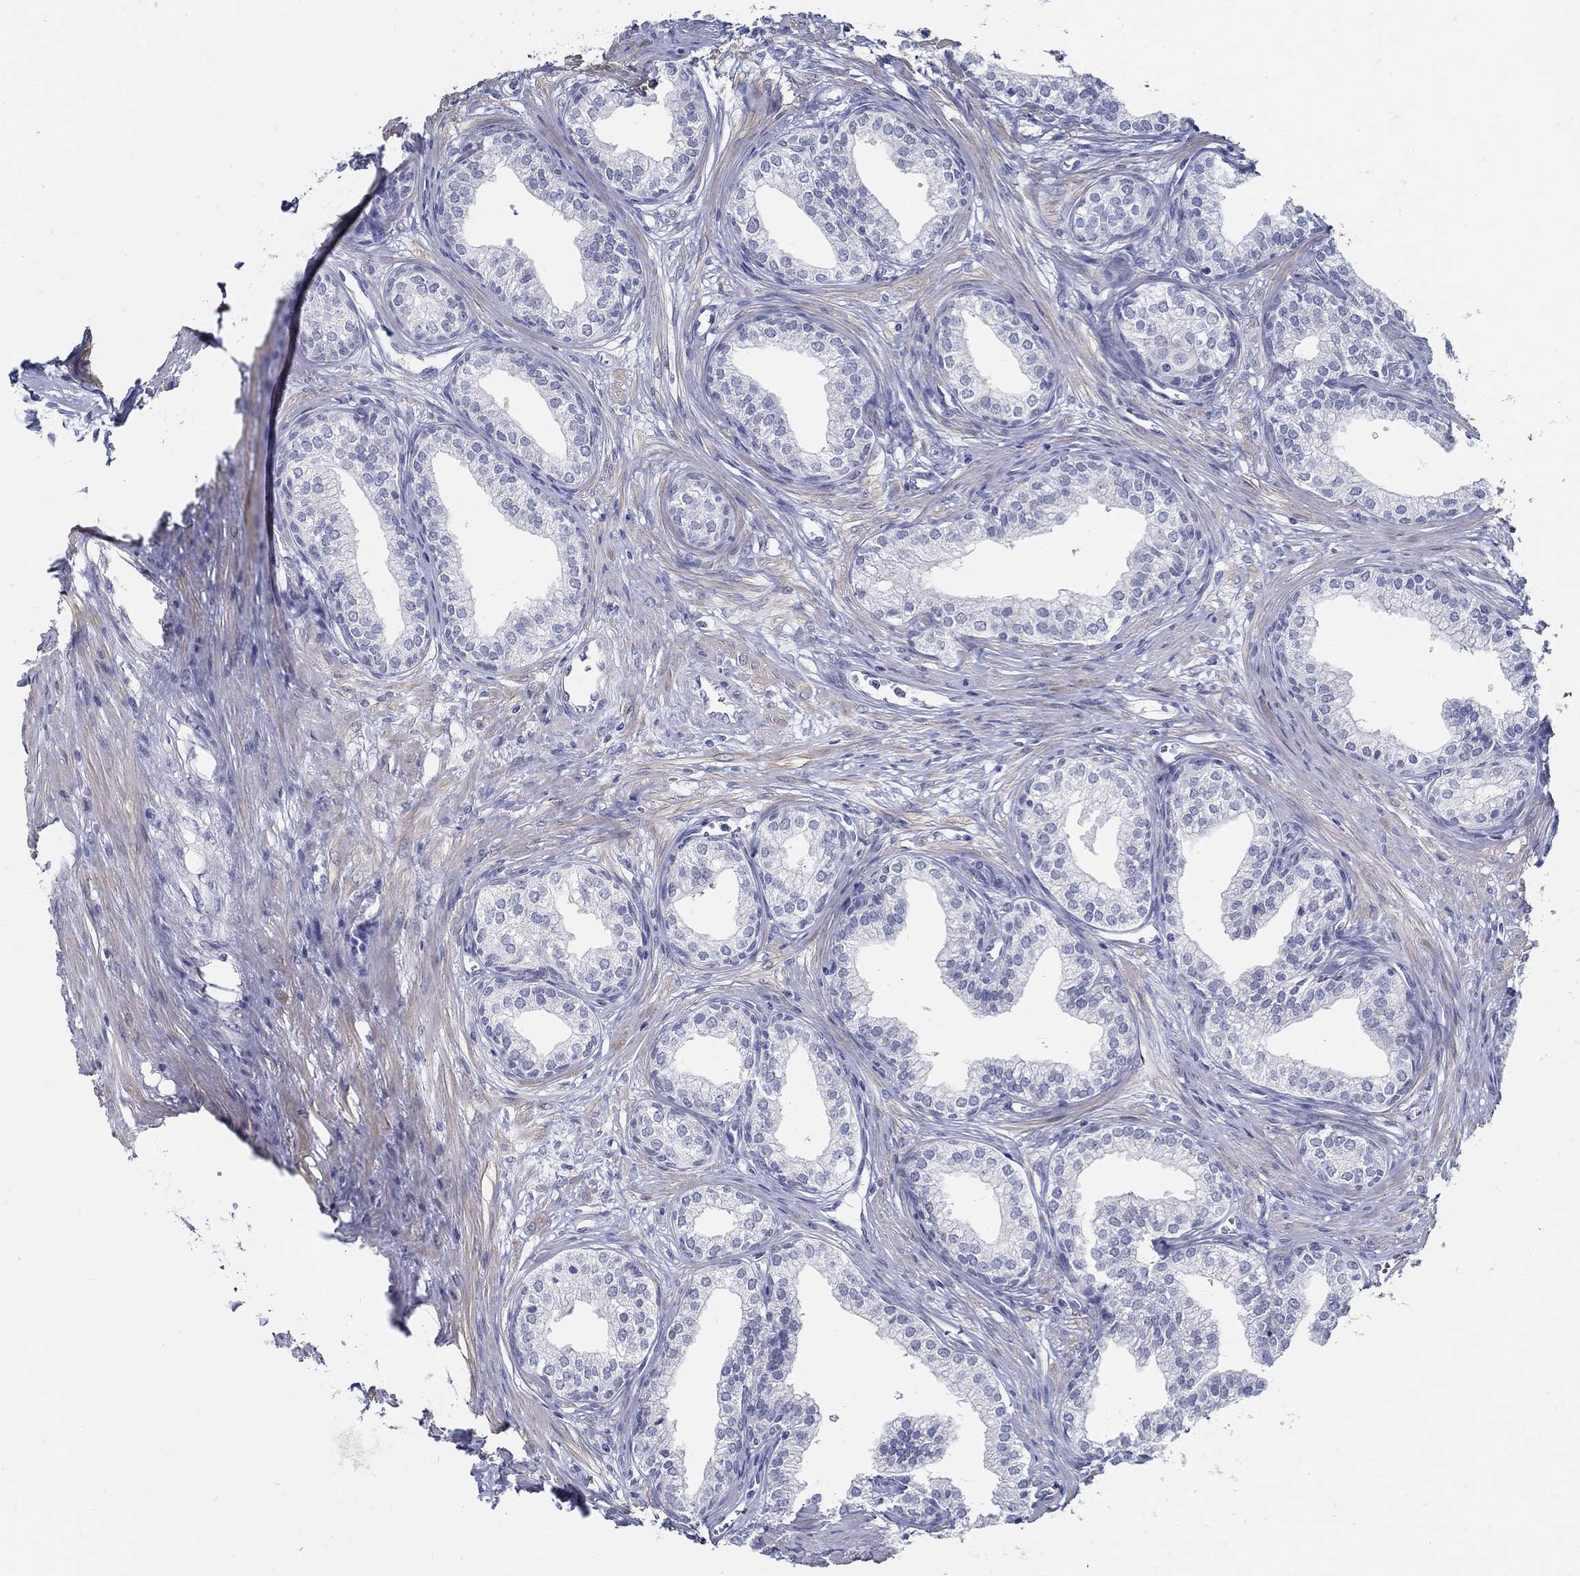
{"staining": {"intensity": "negative", "quantity": "none", "location": "none"}, "tissue": "prostate", "cell_type": "Glandular cells", "image_type": "normal", "snomed": [{"axis": "morphology", "description": "Normal tissue, NOS"}, {"axis": "topography", "description": "Prostate"}], "caption": "Photomicrograph shows no significant protein staining in glandular cells of normal prostate.", "gene": "USP29", "patient": {"sex": "male", "age": 65}}